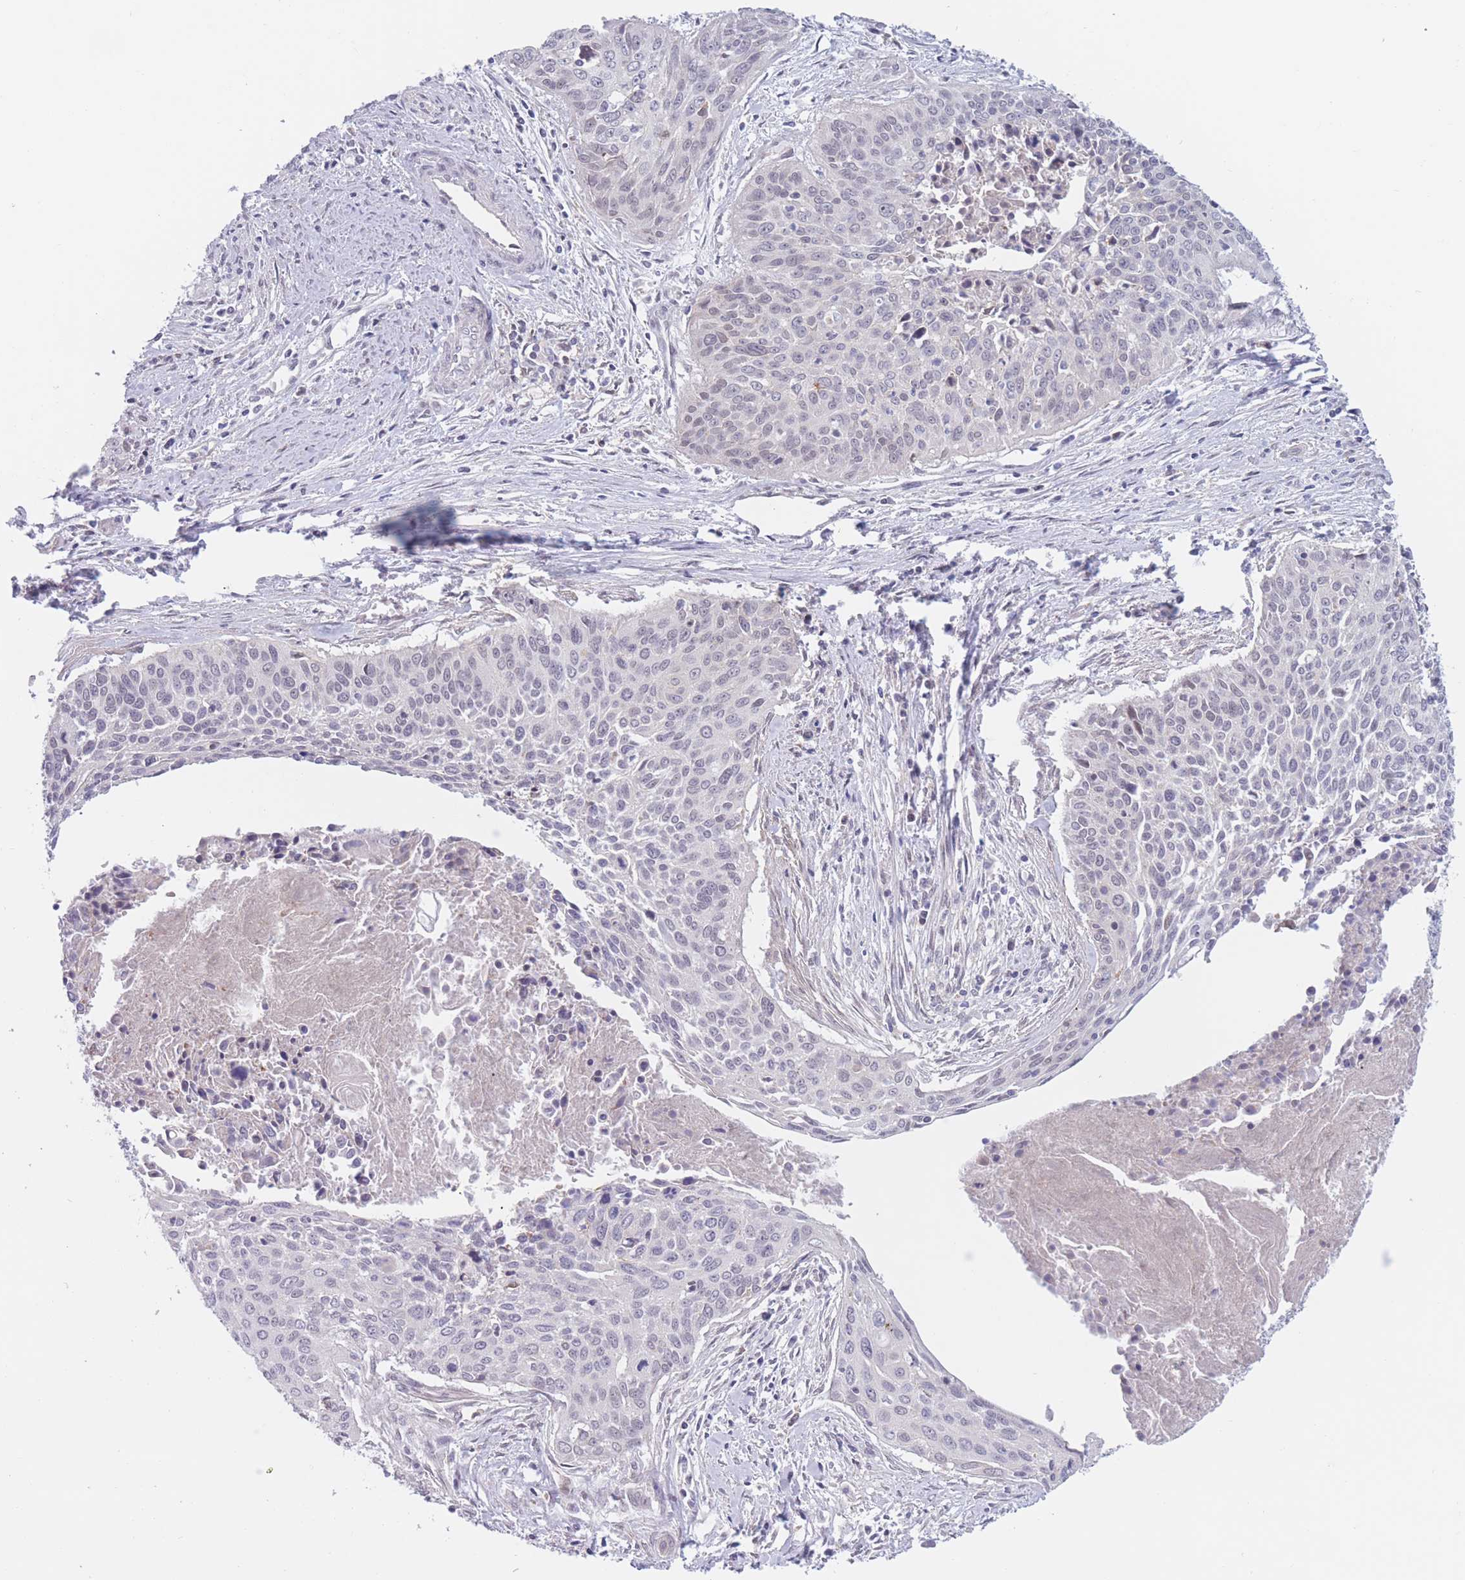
{"staining": {"intensity": "negative", "quantity": "none", "location": "none"}, "tissue": "cervical cancer", "cell_type": "Tumor cells", "image_type": "cancer", "snomed": [{"axis": "morphology", "description": "Squamous cell carcinoma, NOS"}, {"axis": "topography", "description": "Cervix"}], "caption": "High magnification brightfield microscopy of squamous cell carcinoma (cervical) stained with DAB (brown) and counterstained with hematoxylin (blue): tumor cells show no significant expression. Nuclei are stained in blue.", "gene": "PODXL", "patient": {"sex": "female", "age": 55}}